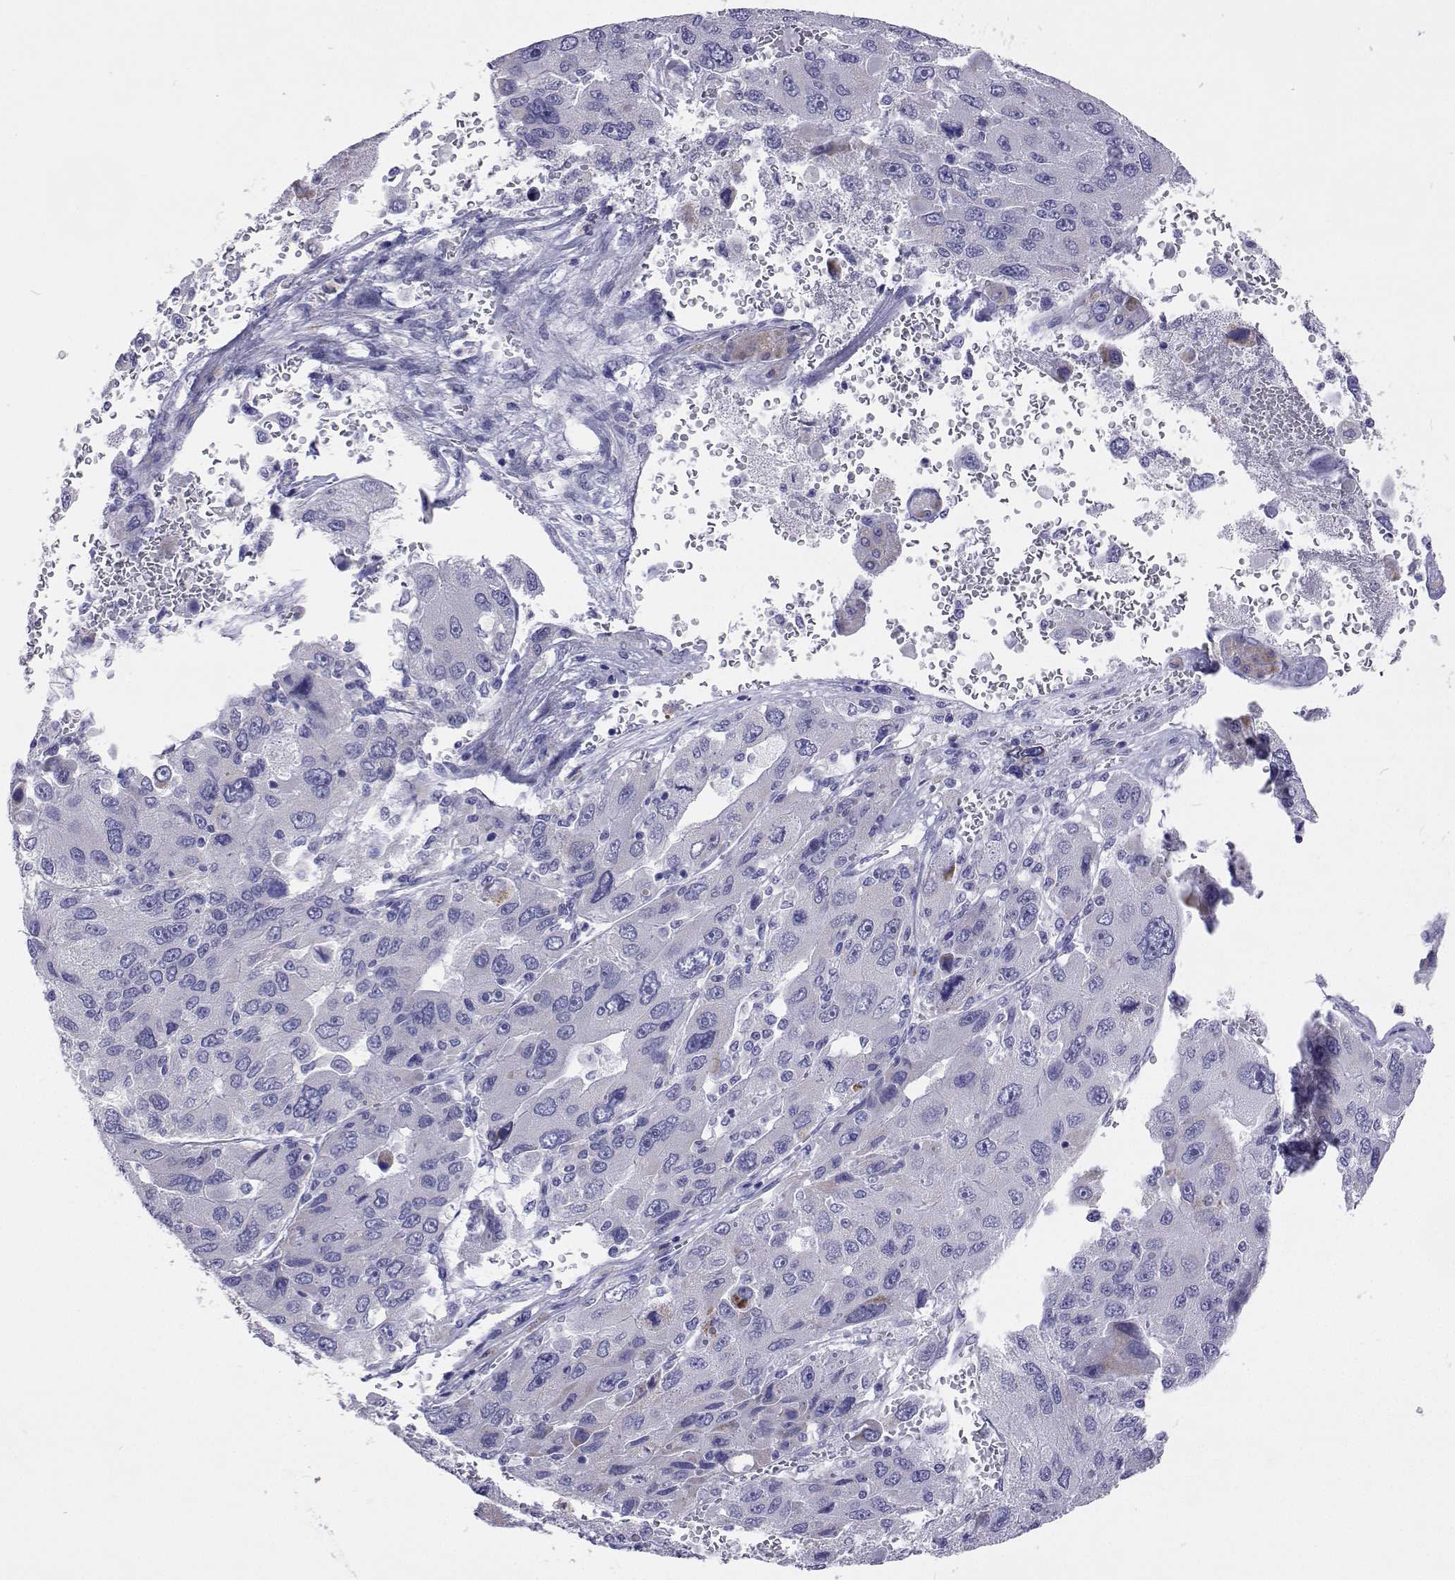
{"staining": {"intensity": "negative", "quantity": "none", "location": "none"}, "tissue": "liver cancer", "cell_type": "Tumor cells", "image_type": "cancer", "snomed": [{"axis": "morphology", "description": "Carcinoma, Hepatocellular, NOS"}, {"axis": "topography", "description": "Liver"}], "caption": "Immunohistochemical staining of hepatocellular carcinoma (liver) shows no significant staining in tumor cells. Nuclei are stained in blue.", "gene": "UMODL1", "patient": {"sex": "female", "age": 41}}